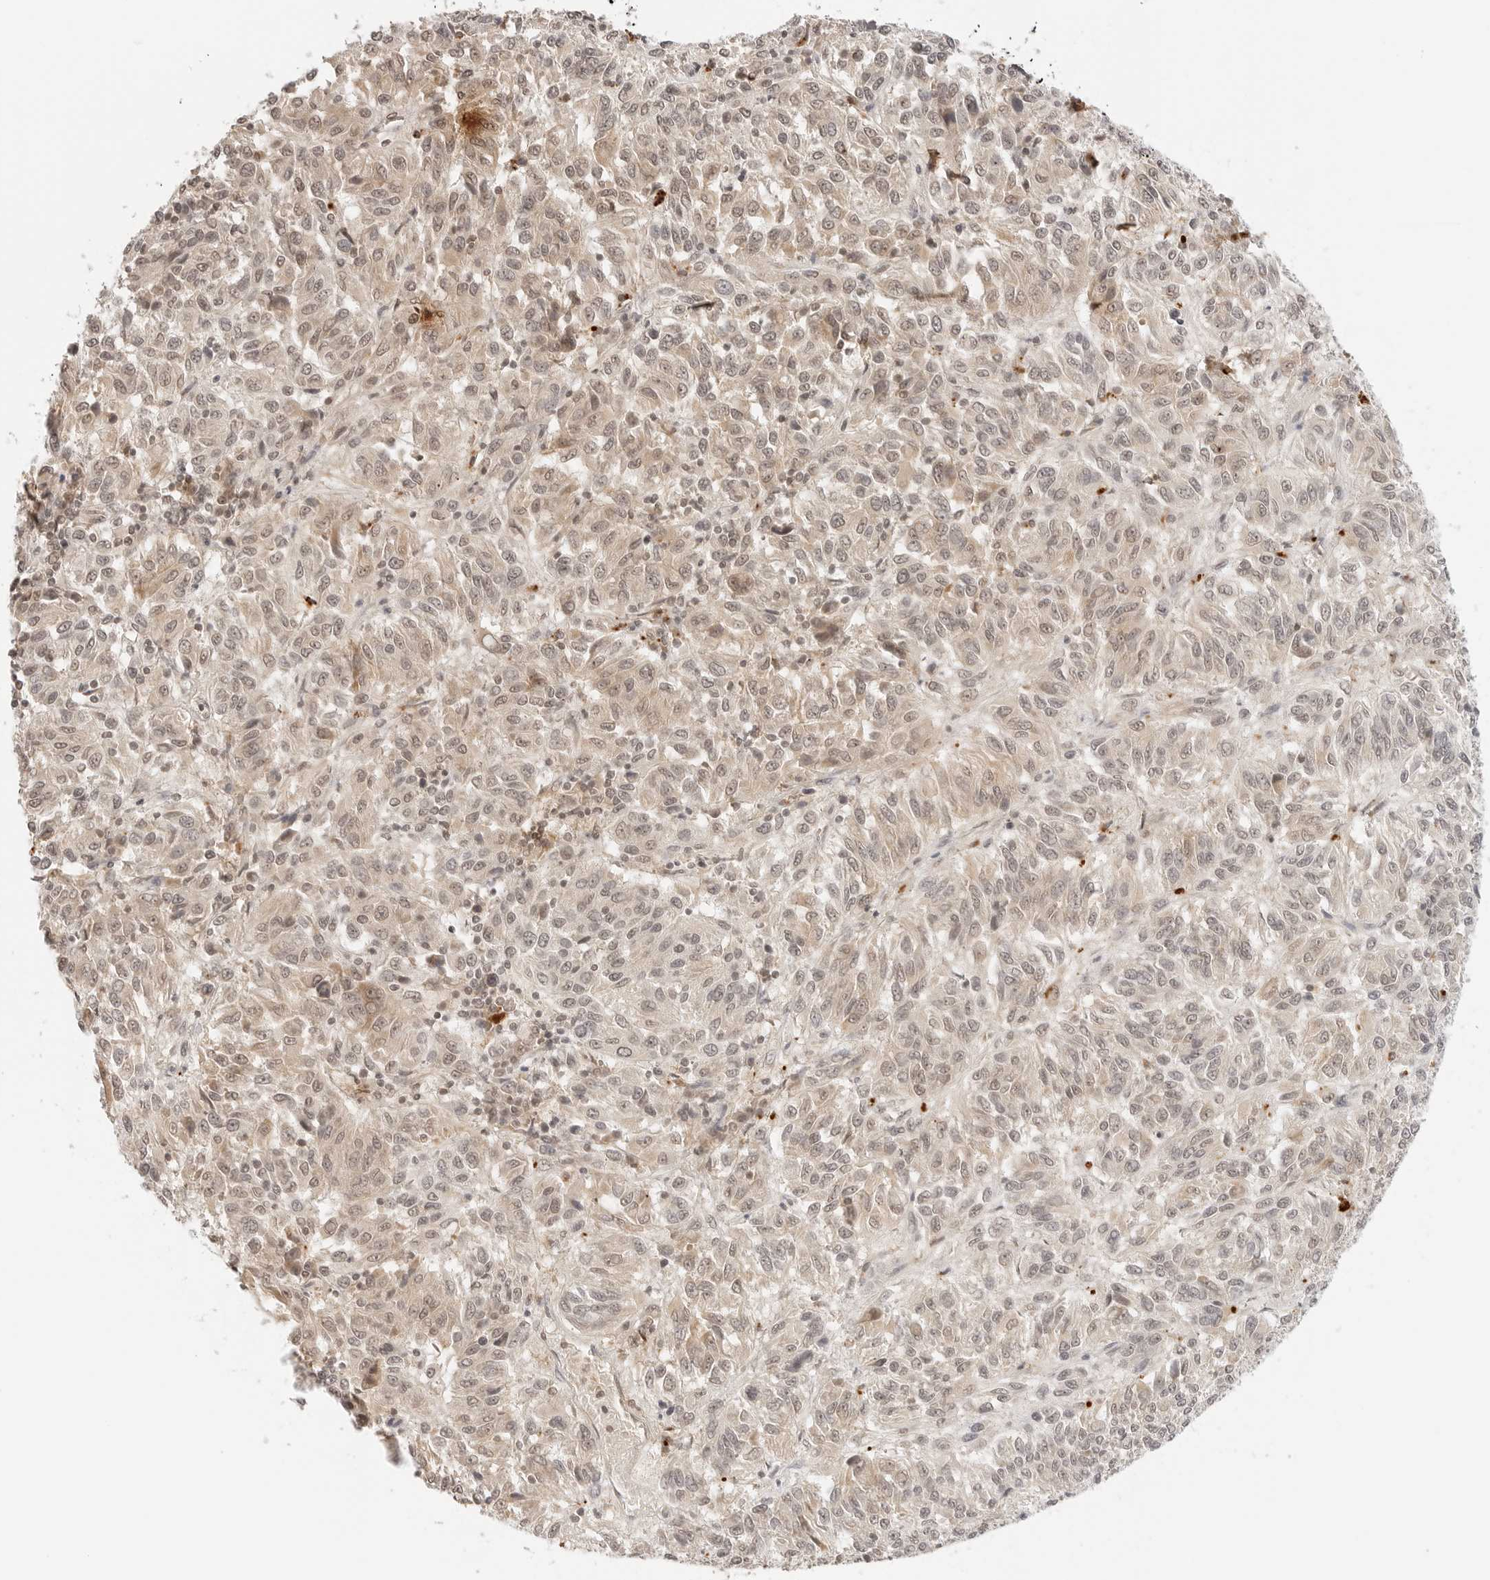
{"staining": {"intensity": "weak", "quantity": ">75%", "location": "cytoplasmic/membranous,nuclear"}, "tissue": "melanoma", "cell_type": "Tumor cells", "image_type": "cancer", "snomed": [{"axis": "morphology", "description": "Malignant melanoma, Metastatic site"}, {"axis": "topography", "description": "Lung"}], "caption": "Tumor cells show low levels of weak cytoplasmic/membranous and nuclear staining in approximately >75% of cells in melanoma. (DAB IHC with brightfield microscopy, high magnification).", "gene": "GPR34", "patient": {"sex": "male", "age": 64}}